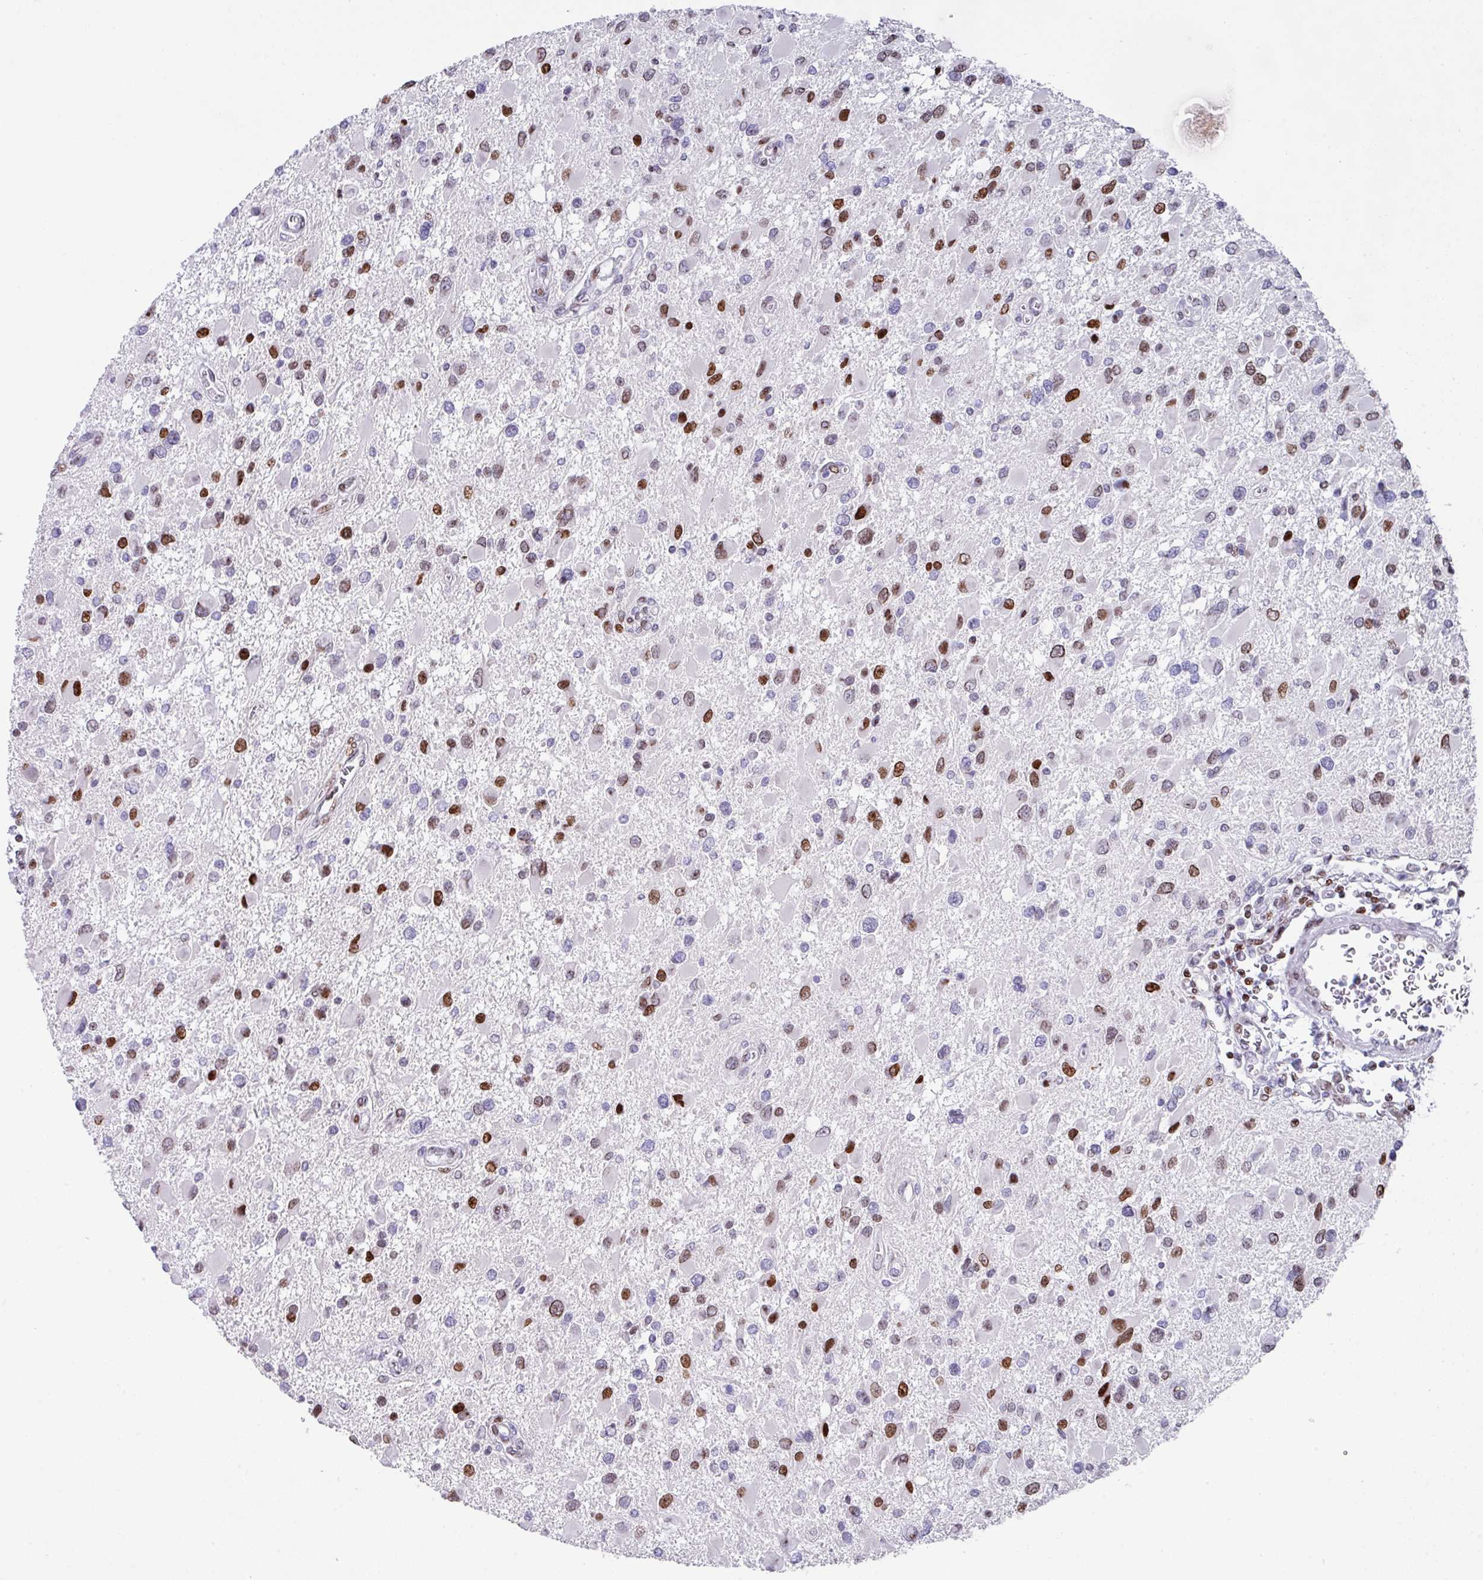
{"staining": {"intensity": "strong", "quantity": "25%-75%", "location": "nuclear"}, "tissue": "glioma", "cell_type": "Tumor cells", "image_type": "cancer", "snomed": [{"axis": "morphology", "description": "Glioma, malignant, High grade"}, {"axis": "topography", "description": "Brain"}], "caption": "A brown stain shows strong nuclear expression of a protein in human glioma tumor cells.", "gene": "TCF3", "patient": {"sex": "male", "age": 53}}